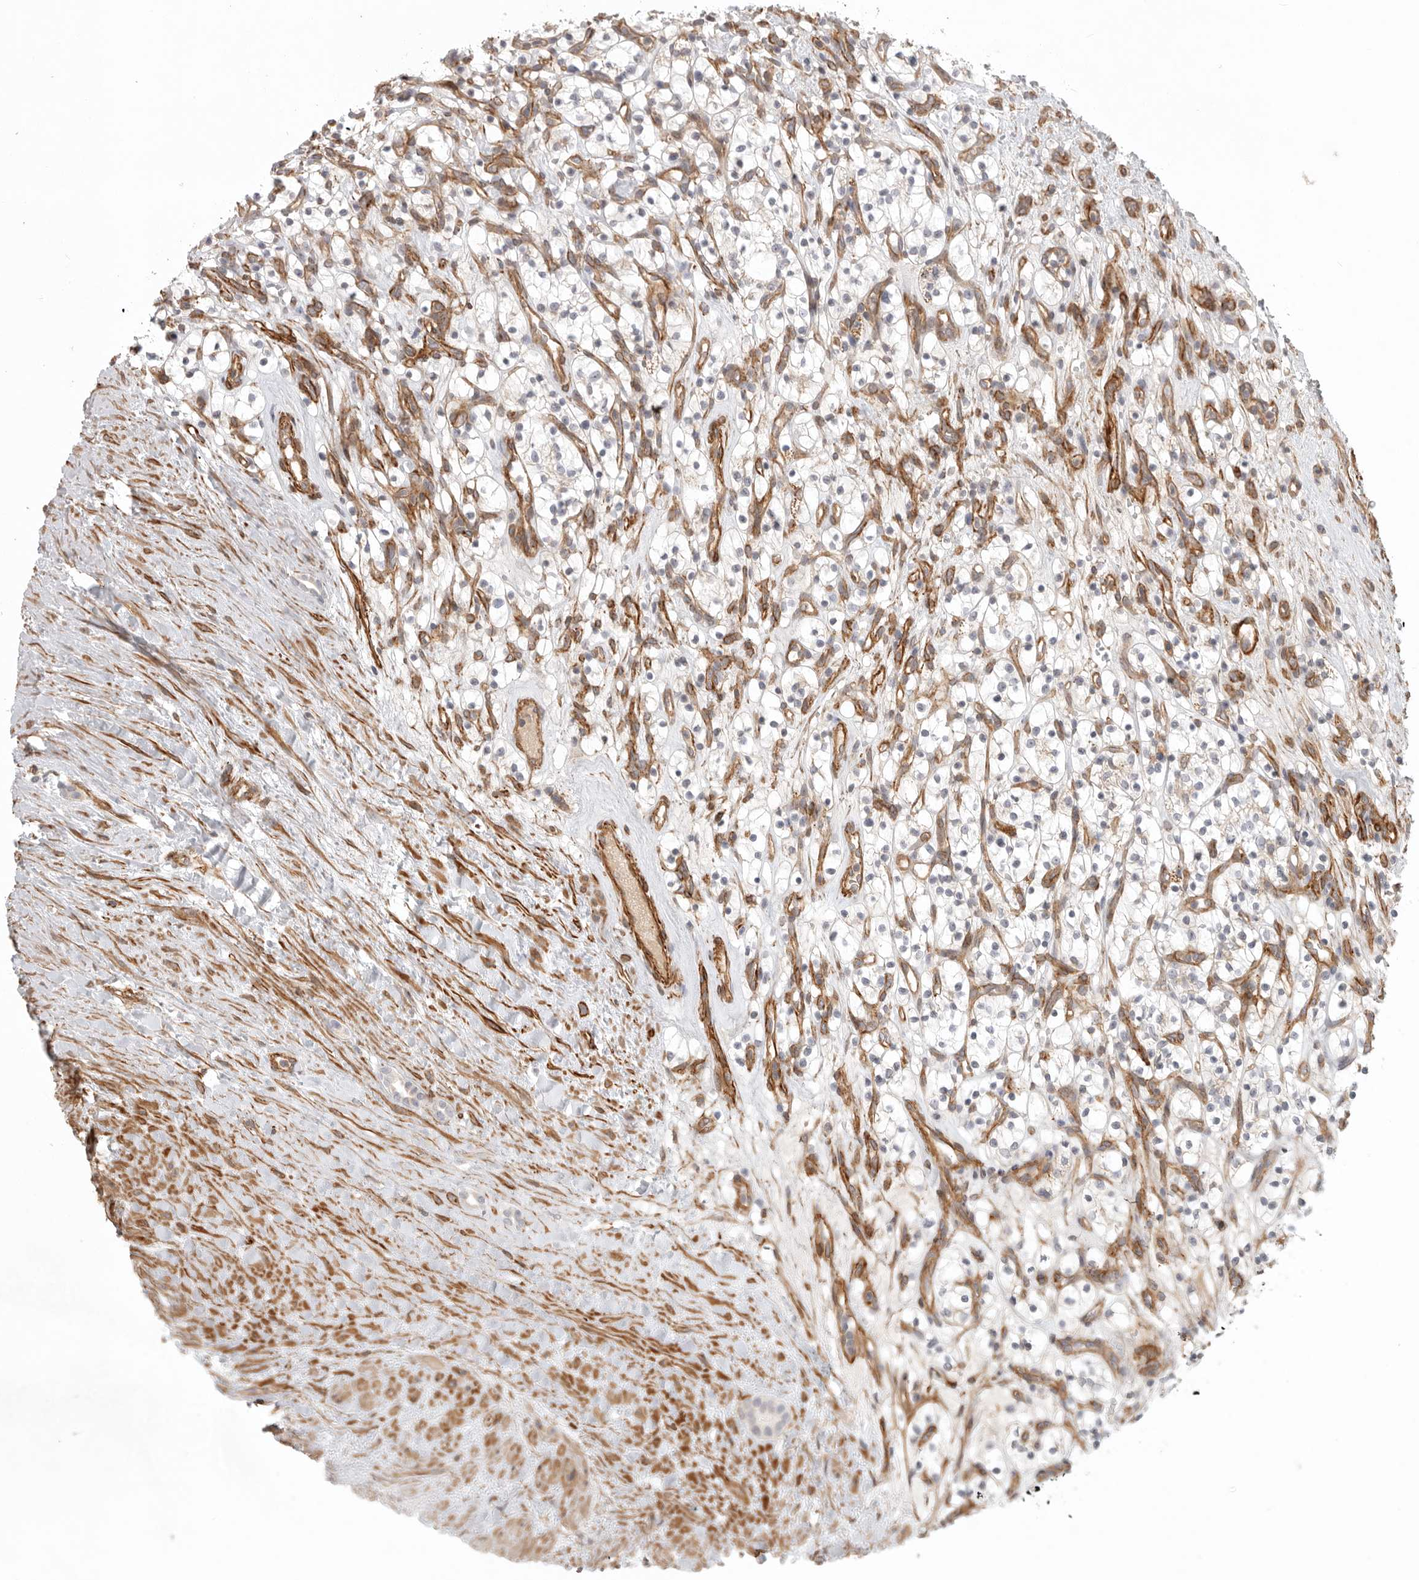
{"staining": {"intensity": "negative", "quantity": "none", "location": "none"}, "tissue": "renal cancer", "cell_type": "Tumor cells", "image_type": "cancer", "snomed": [{"axis": "morphology", "description": "Adenocarcinoma, NOS"}, {"axis": "topography", "description": "Kidney"}], "caption": "A photomicrograph of renal cancer stained for a protein exhibits no brown staining in tumor cells. (DAB IHC visualized using brightfield microscopy, high magnification).", "gene": "LONRF1", "patient": {"sex": "female", "age": 57}}